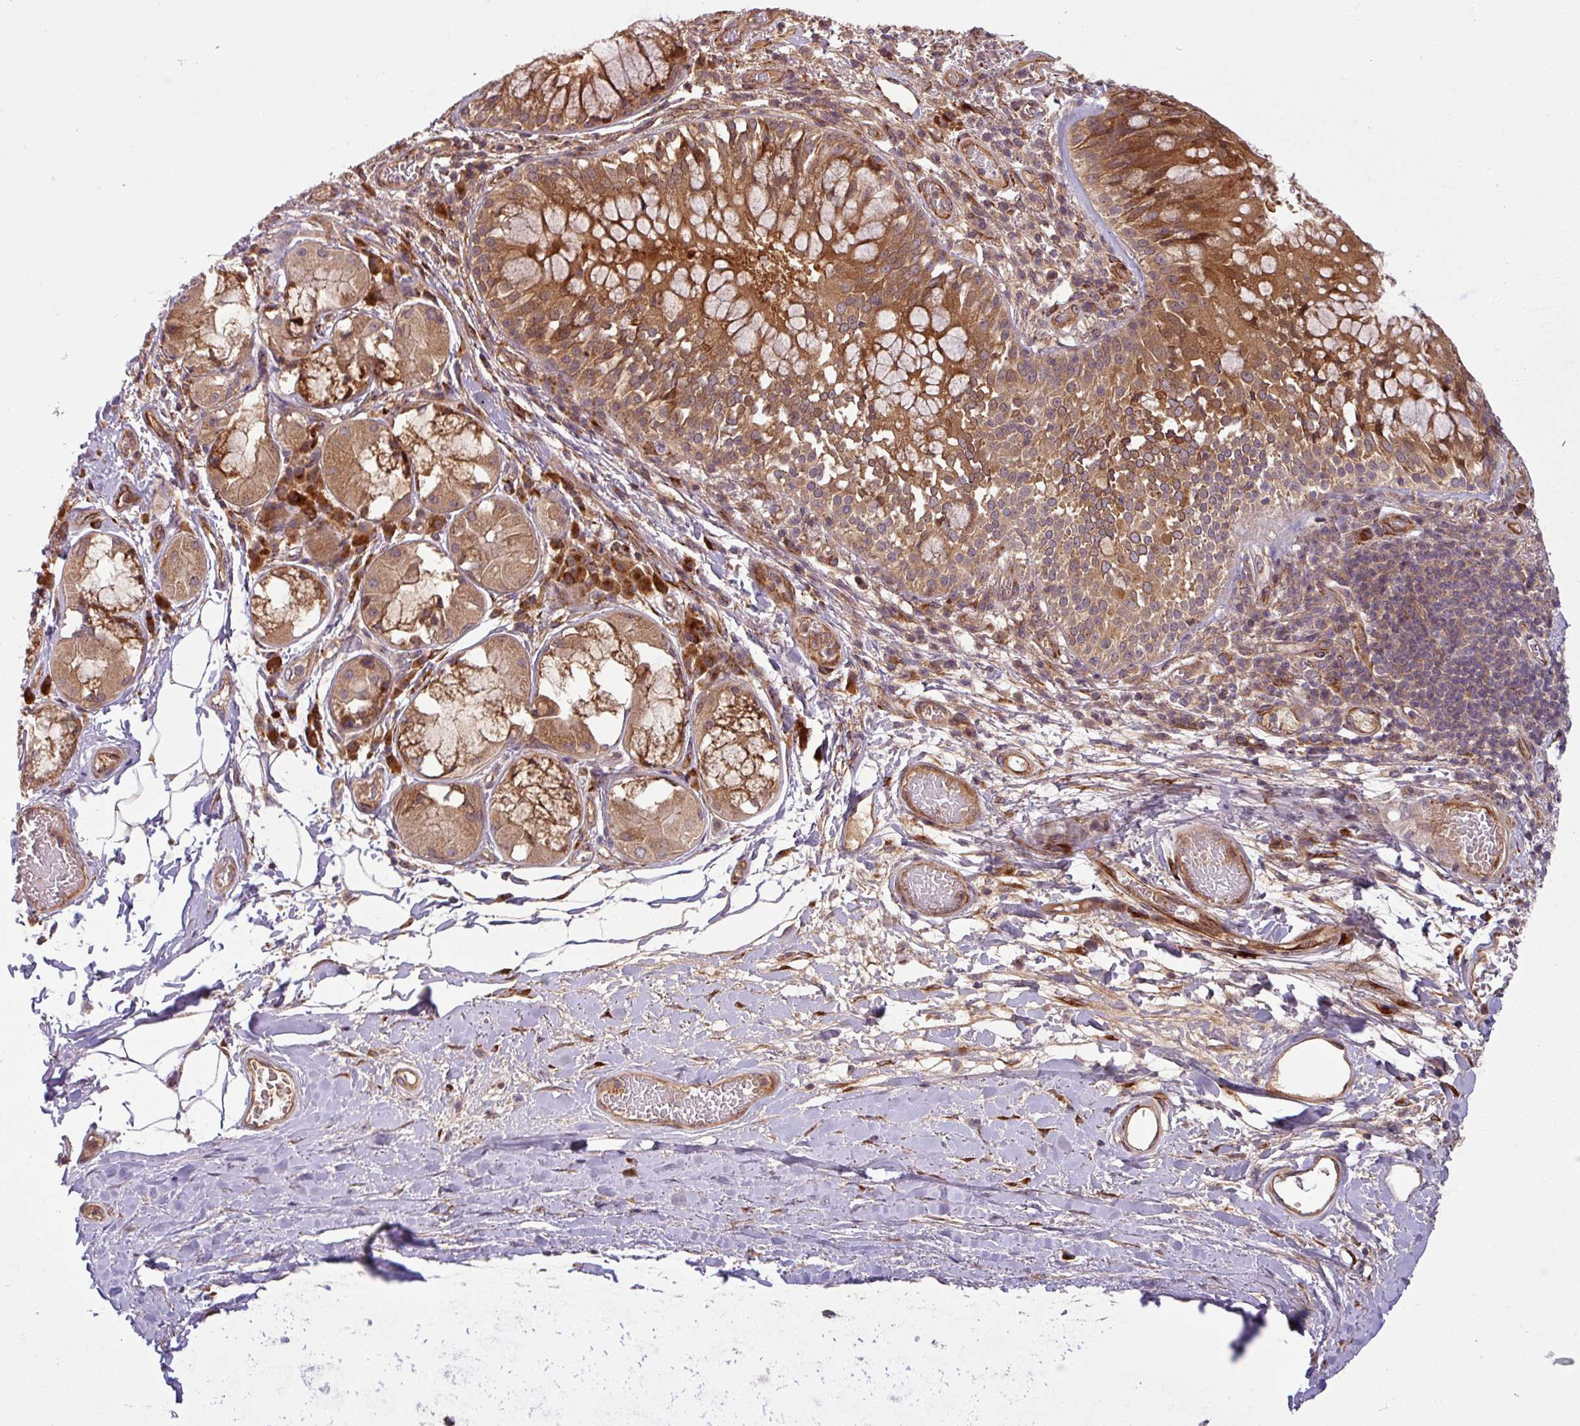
{"staining": {"intensity": "strong", "quantity": ">75%", "location": "cytoplasmic/membranous"}, "tissue": "bronchus", "cell_type": "Respiratory epithelial cells", "image_type": "normal", "snomed": [{"axis": "morphology", "description": "Normal tissue, NOS"}, {"axis": "topography", "description": "Cartilage tissue"}, {"axis": "topography", "description": "Bronchus"}], "caption": "Human bronchus stained with a brown dye displays strong cytoplasmic/membranous positive positivity in about >75% of respiratory epithelial cells.", "gene": "ART1", "patient": {"sex": "male", "age": 63}}